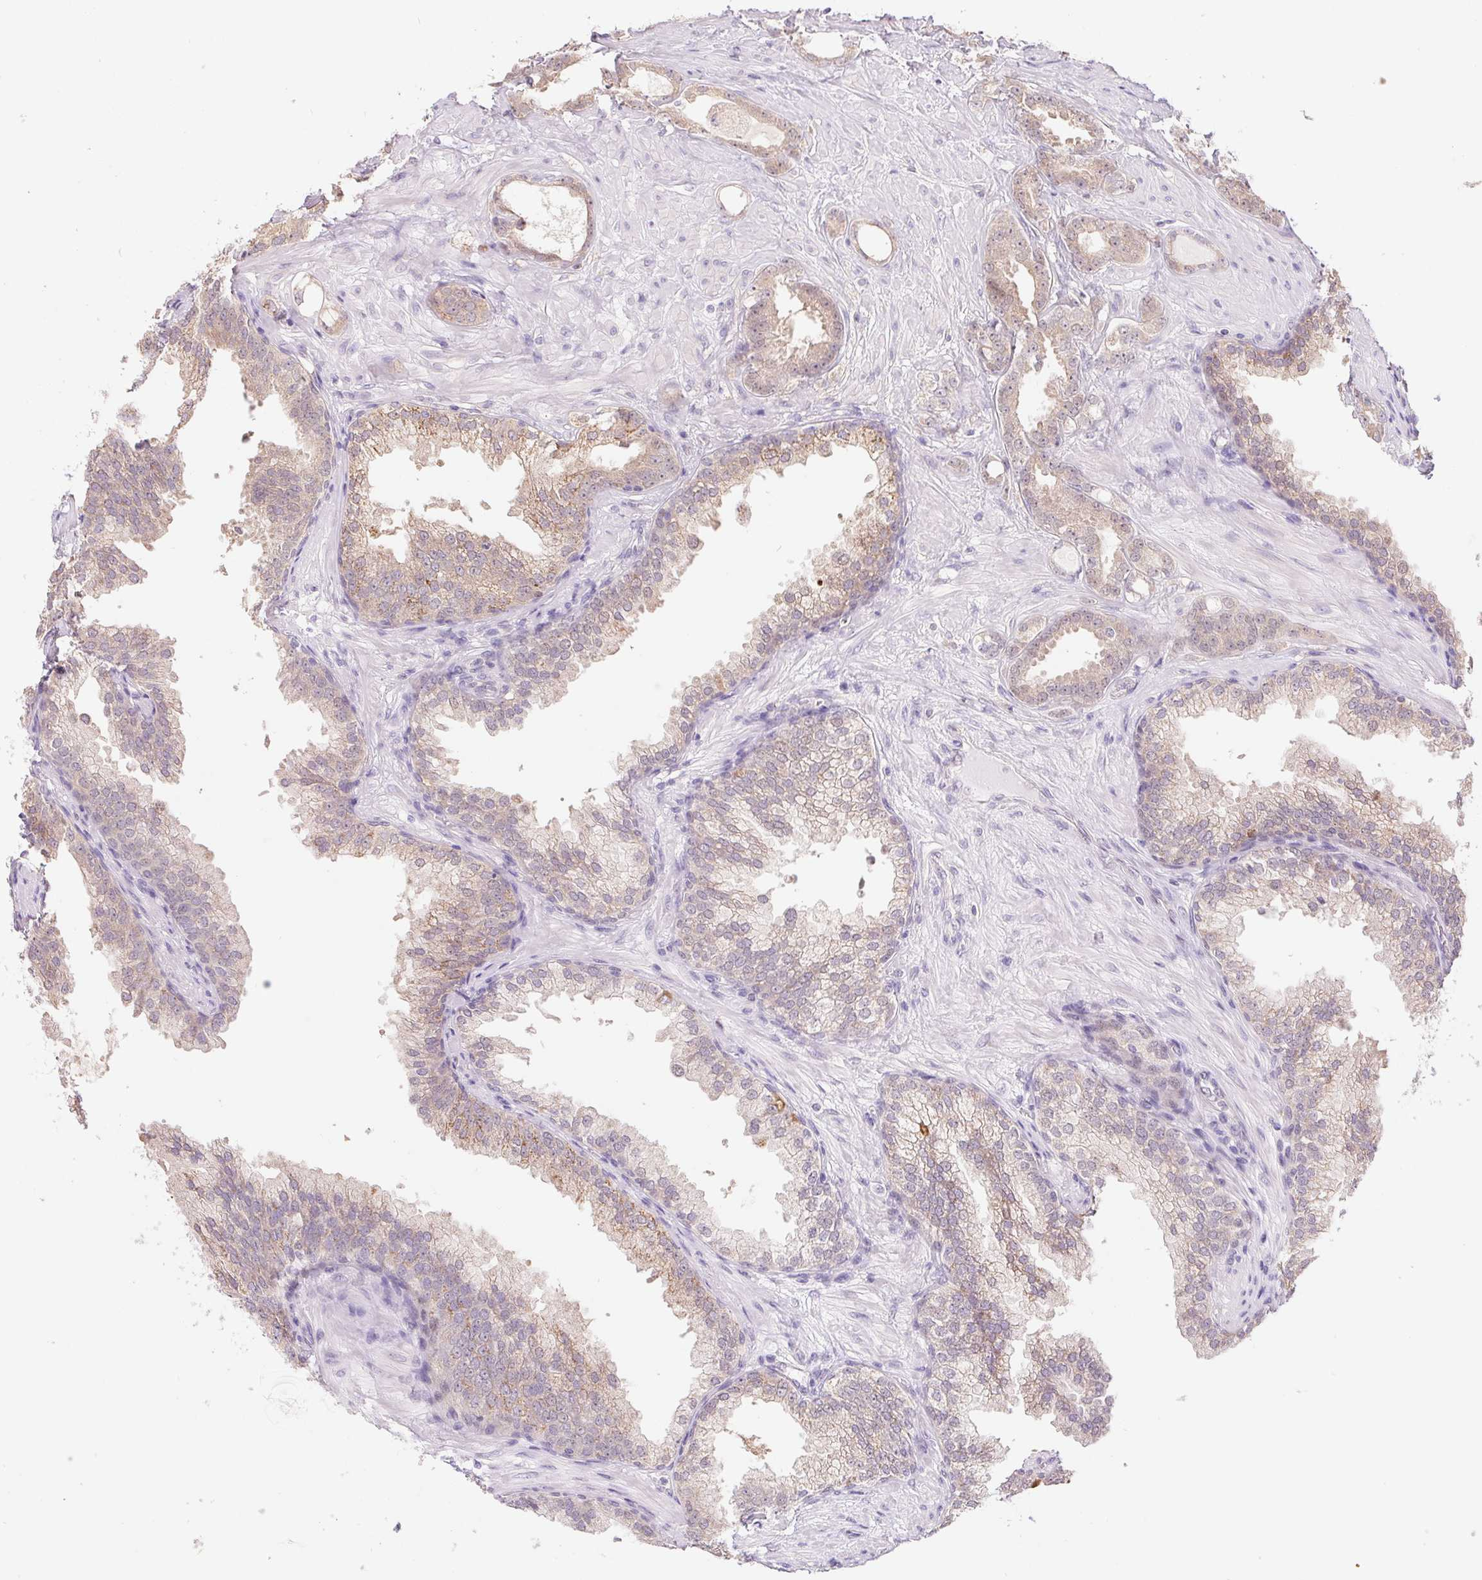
{"staining": {"intensity": "negative", "quantity": "none", "location": "none"}, "tissue": "prostate cancer", "cell_type": "Tumor cells", "image_type": "cancer", "snomed": [{"axis": "morphology", "description": "Adenocarcinoma, Low grade"}, {"axis": "topography", "description": "Prostate"}], "caption": "DAB (3,3'-diaminobenzidine) immunohistochemical staining of human prostate cancer (low-grade adenocarcinoma) reveals no significant expression in tumor cells.", "gene": "RRM1", "patient": {"sex": "male", "age": 65}}